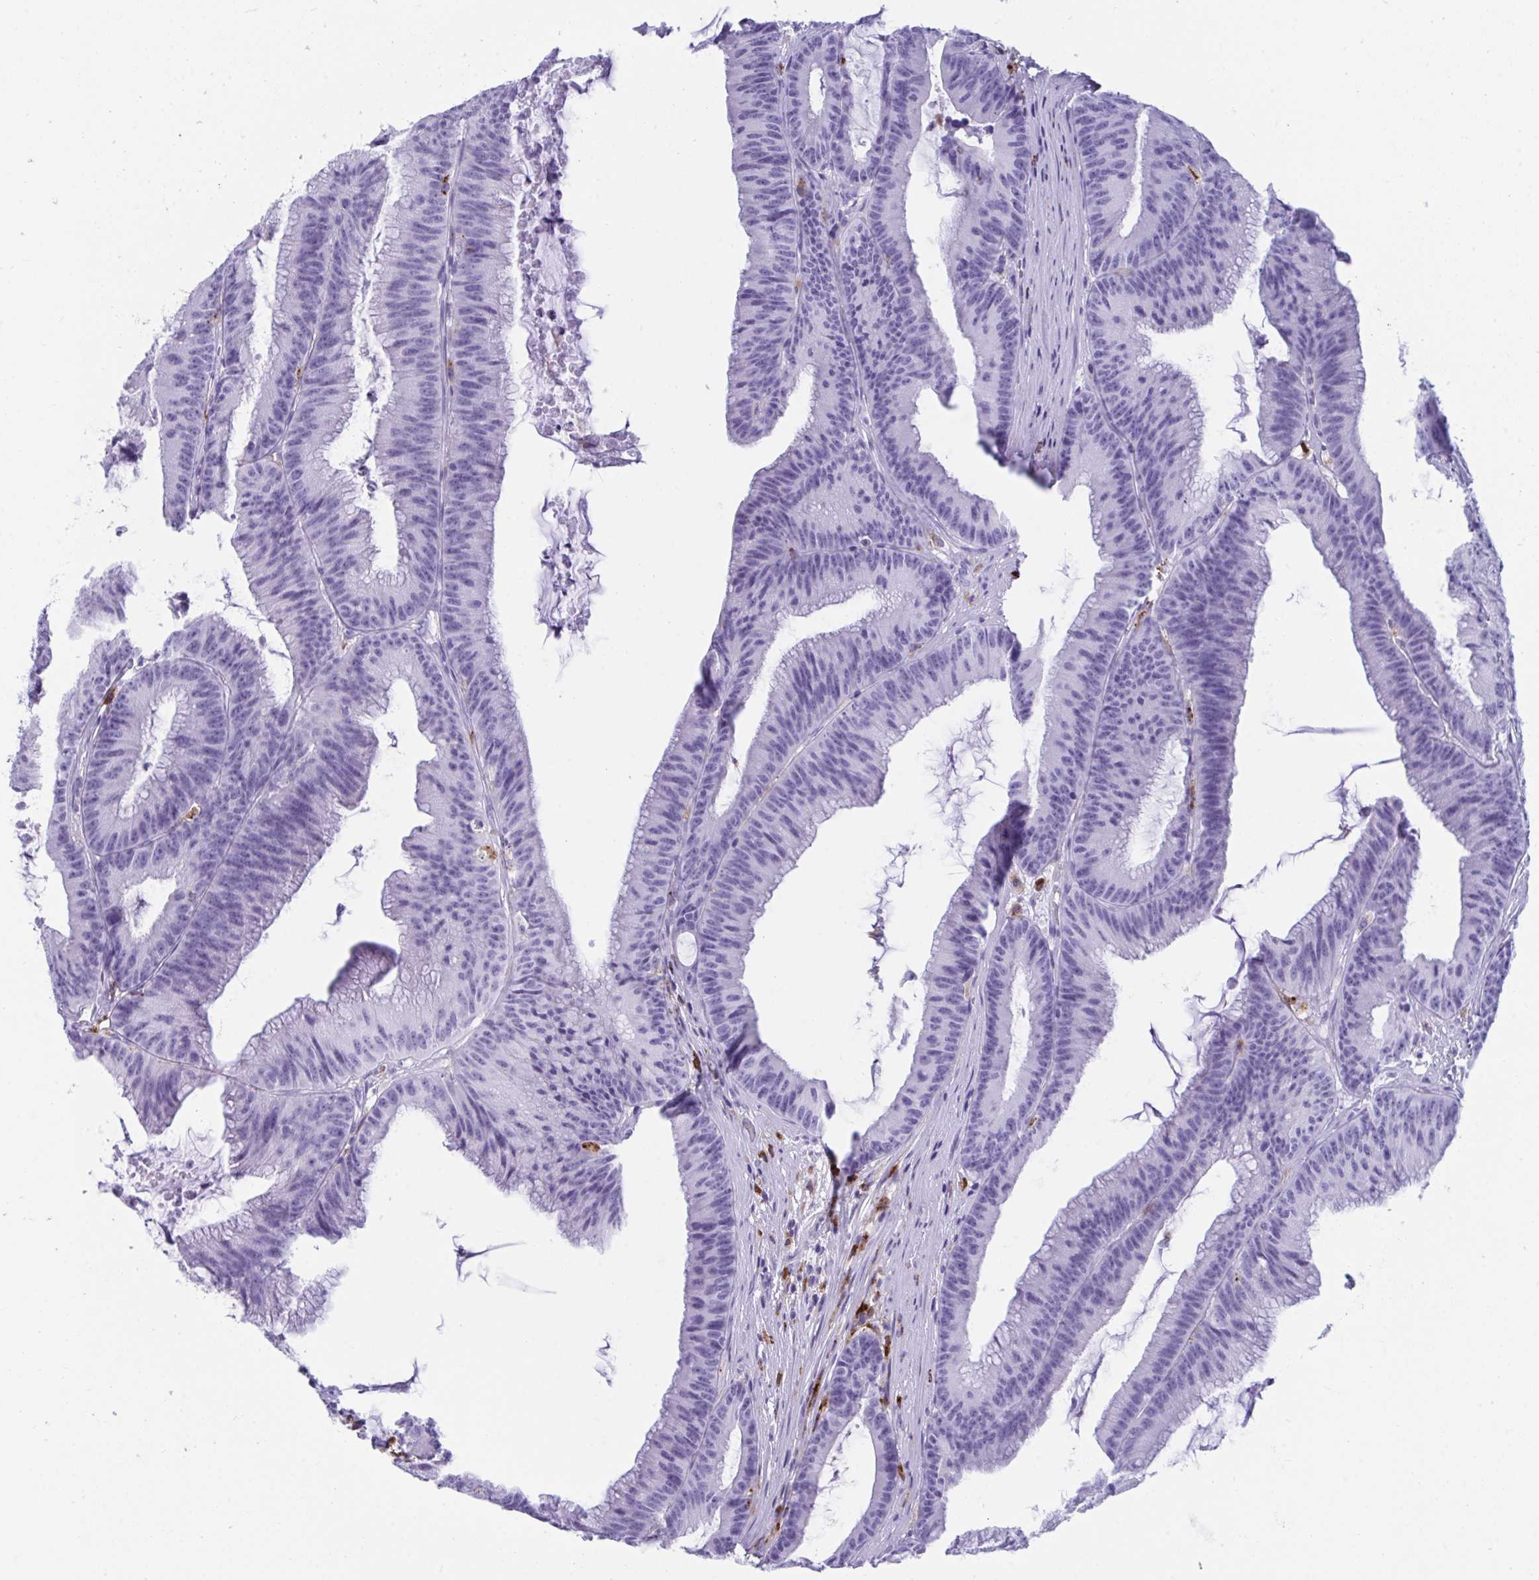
{"staining": {"intensity": "negative", "quantity": "none", "location": "none"}, "tissue": "colorectal cancer", "cell_type": "Tumor cells", "image_type": "cancer", "snomed": [{"axis": "morphology", "description": "Adenocarcinoma, NOS"}, {"axis": "topography", "description": "Colon"}], "caption": "Immunohistochemical staining of human colorectal cancer (adenocarcinoma) shows no significant staining in tumor cells.", "gene": "CPVL", "patient": {"sex": "female", "age": 78}}